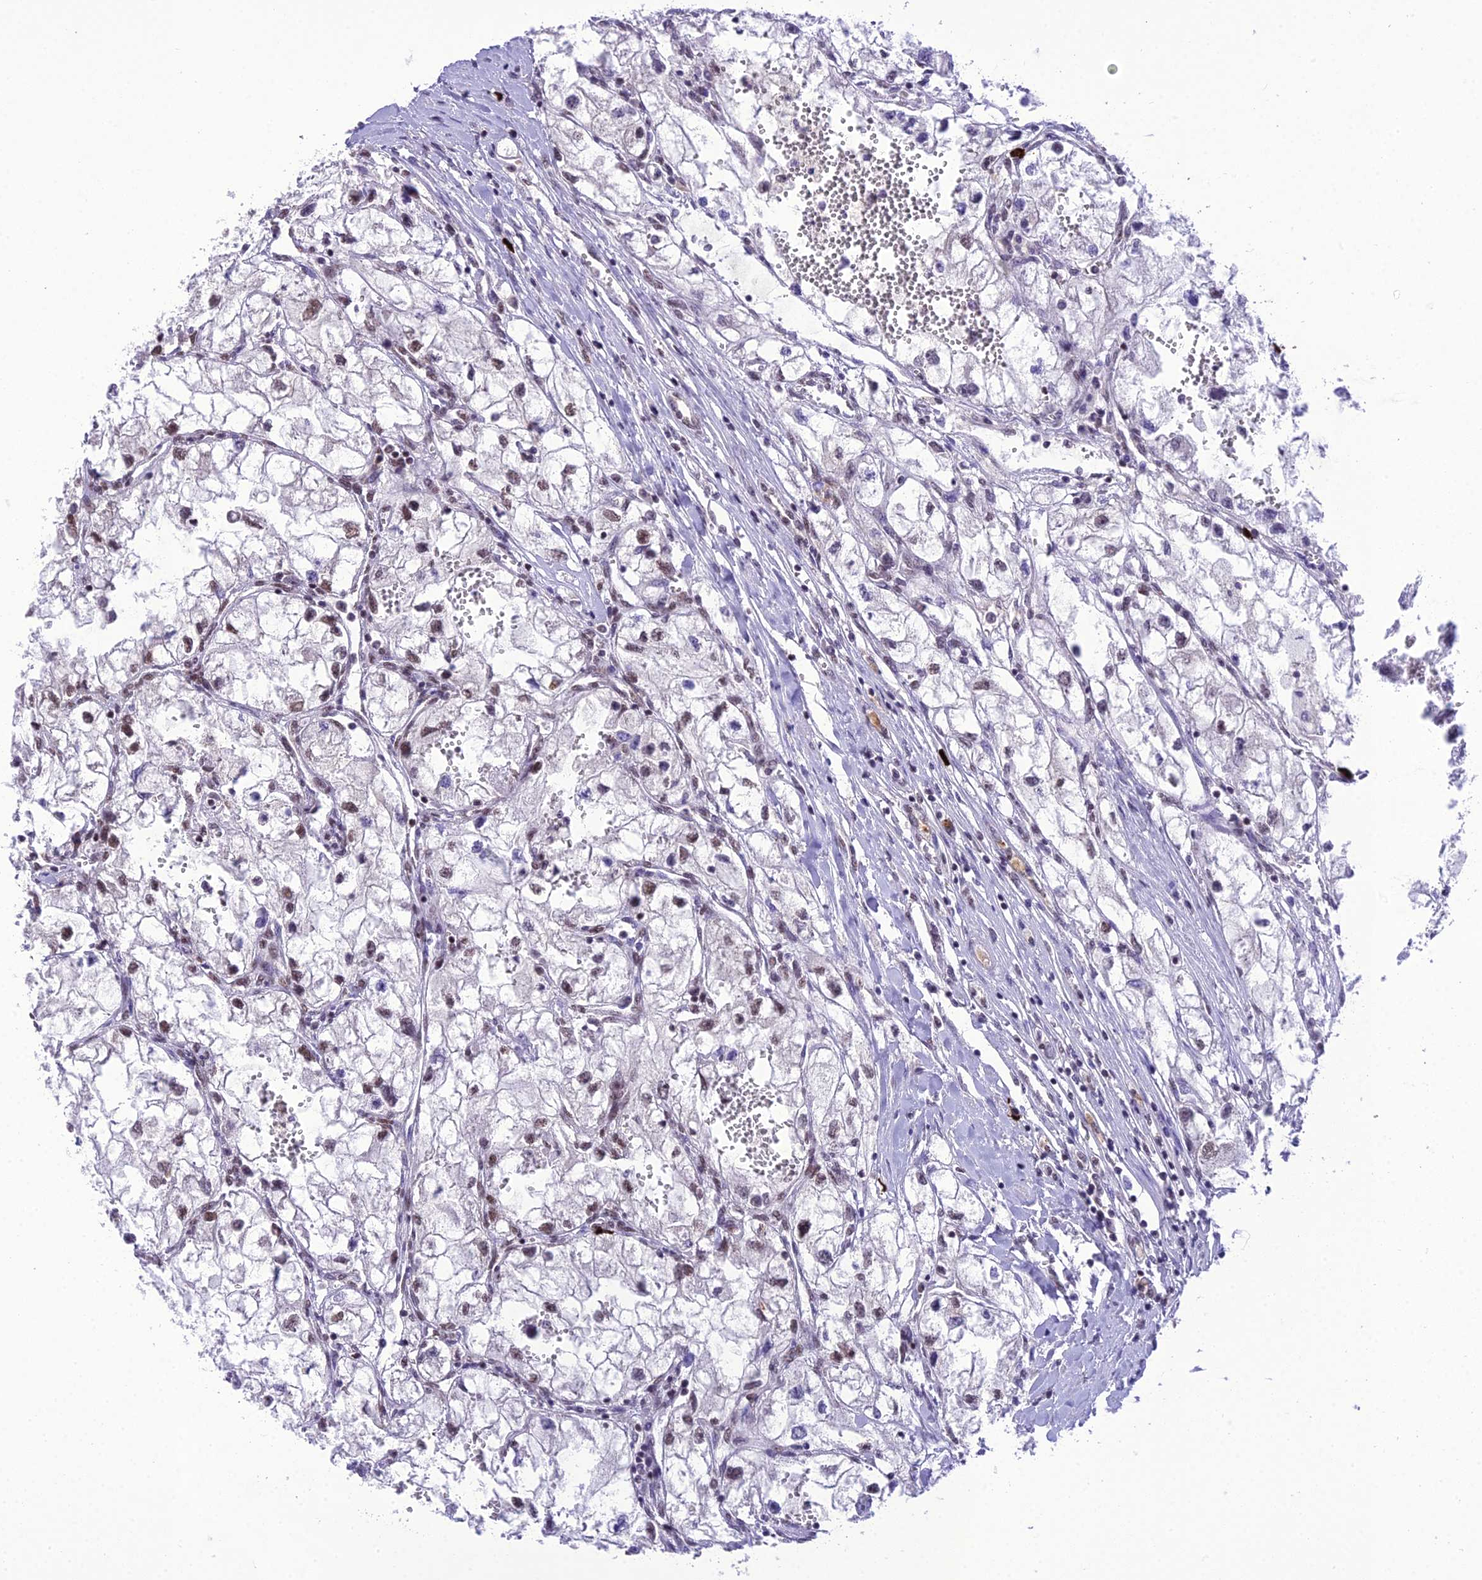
{"staining": {"intensity": "moderate", "quantity": "<25%", "location": "nuclear"}, "tissue": "renal cancer", "cell_type": "Tumor cells", "image_type": "cancer", "snomed": [{"axis": "morphology", "description": "Adenocarcinoma, NOS"}, {"axis": "topography", "description": "Kidney"}], "caption": "High-power microscopy captured an immunohistochemistry (IHC) micrograph of renal cancer (adenocarcinoma), revealing moderate nuclear positivity in approximately <25% of tumor cells. The protein of interest is shown in brown color, while the nuclei are stained blue.", "gene": "SH3RF3", "patient": {"sex": "female", "age": 70}}